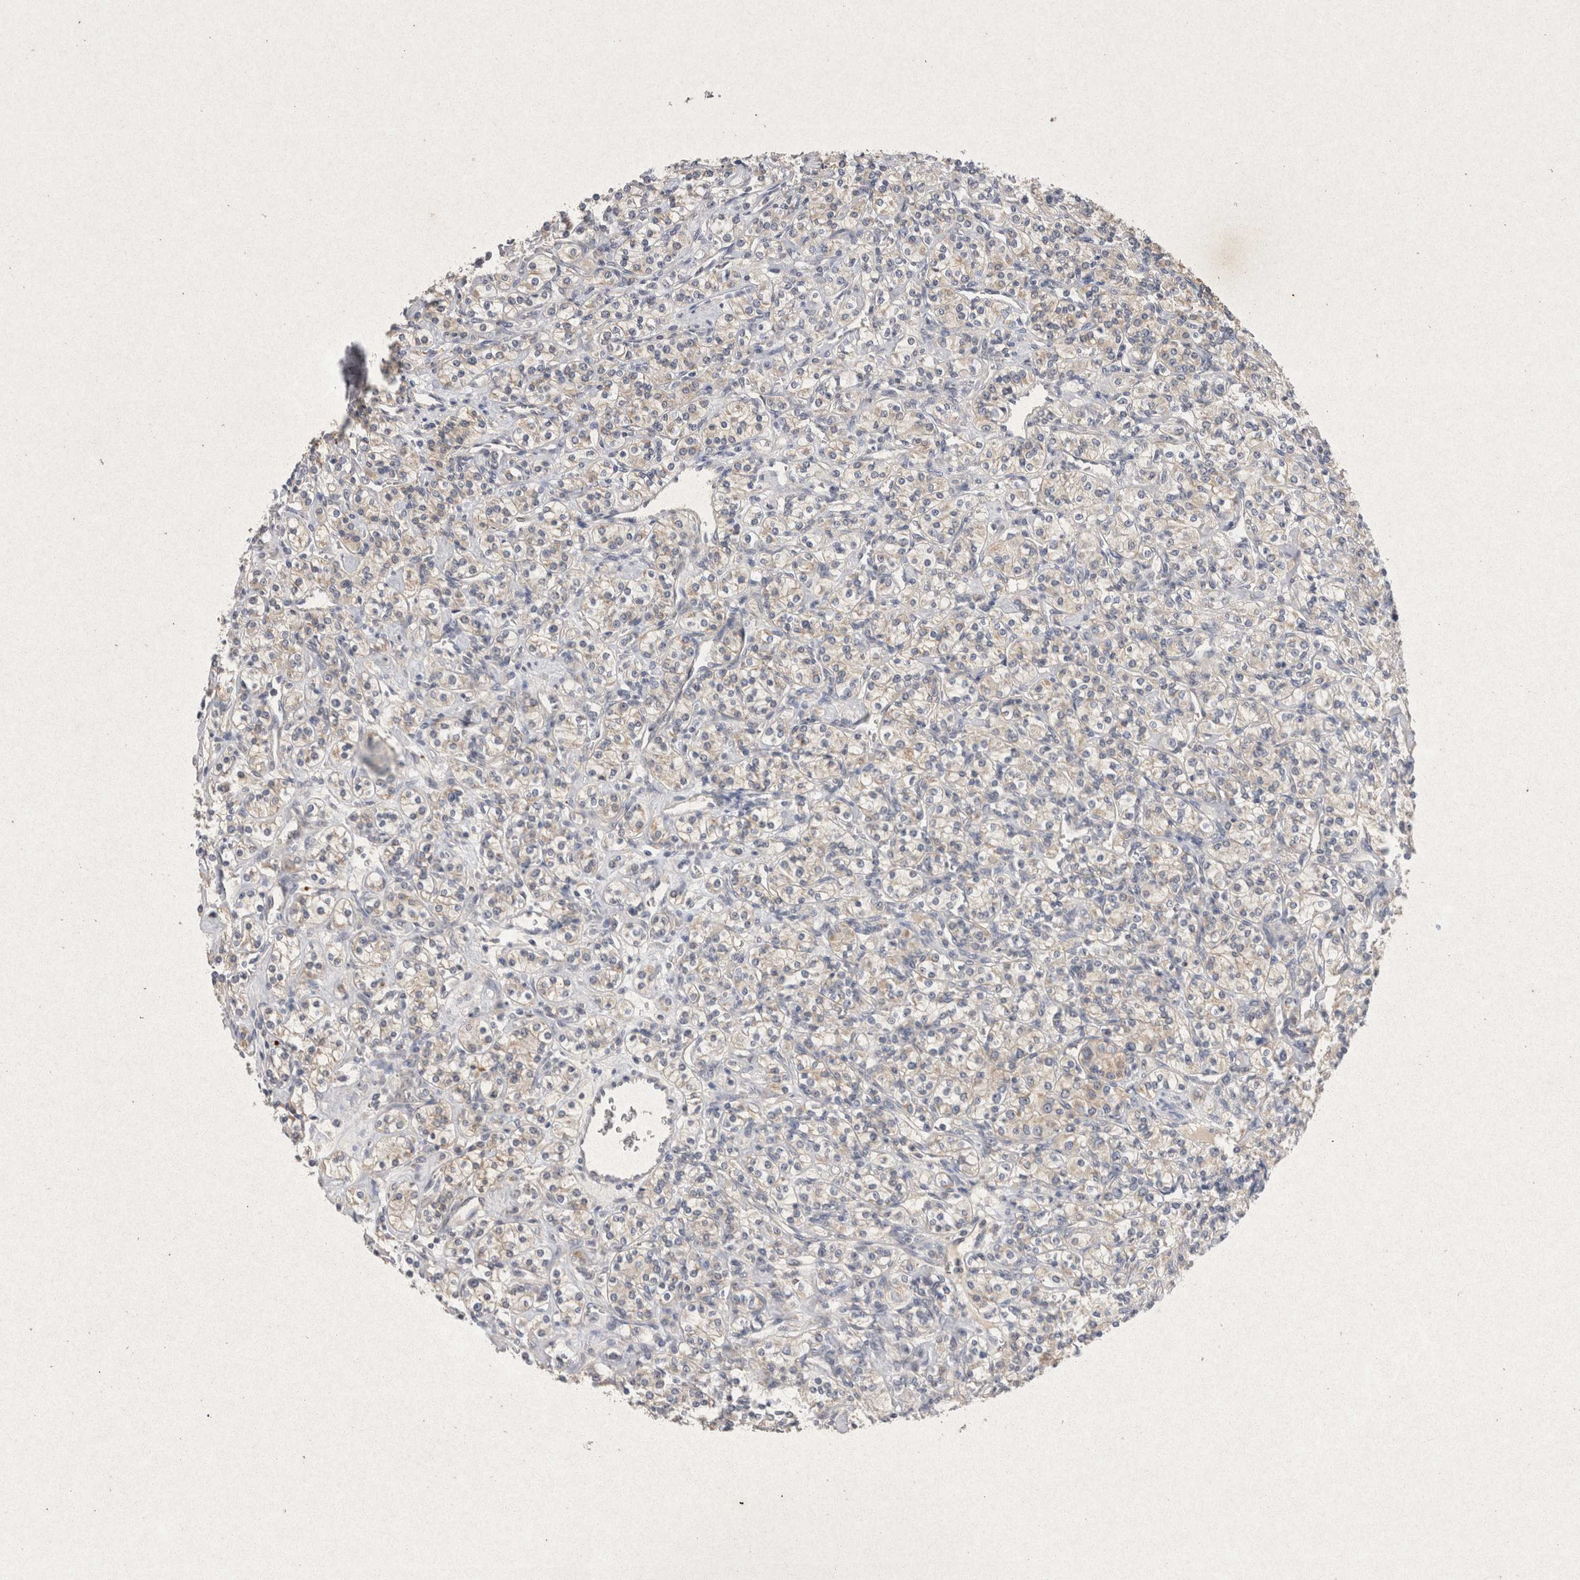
{"staining": {"intensity": "weak", "quantity": "<25%", "location": "cytoplasmic/membranous"}, "tissue": "renal cancer", "cell_type": "Tumor cells", "image_type": "cancer", "snomed": [{"axis": "morphology", "description": "Adenocarcinoma, NOS"}, {"axis": "topography", "description": "Kidney"}], "caption": "Adenocarcinoma (renal) was stained to show a protein in brown. There is no significant staining in tumor cells.", "gene": "RASSF3", "patient": {"sex": "male", "age": 77}}